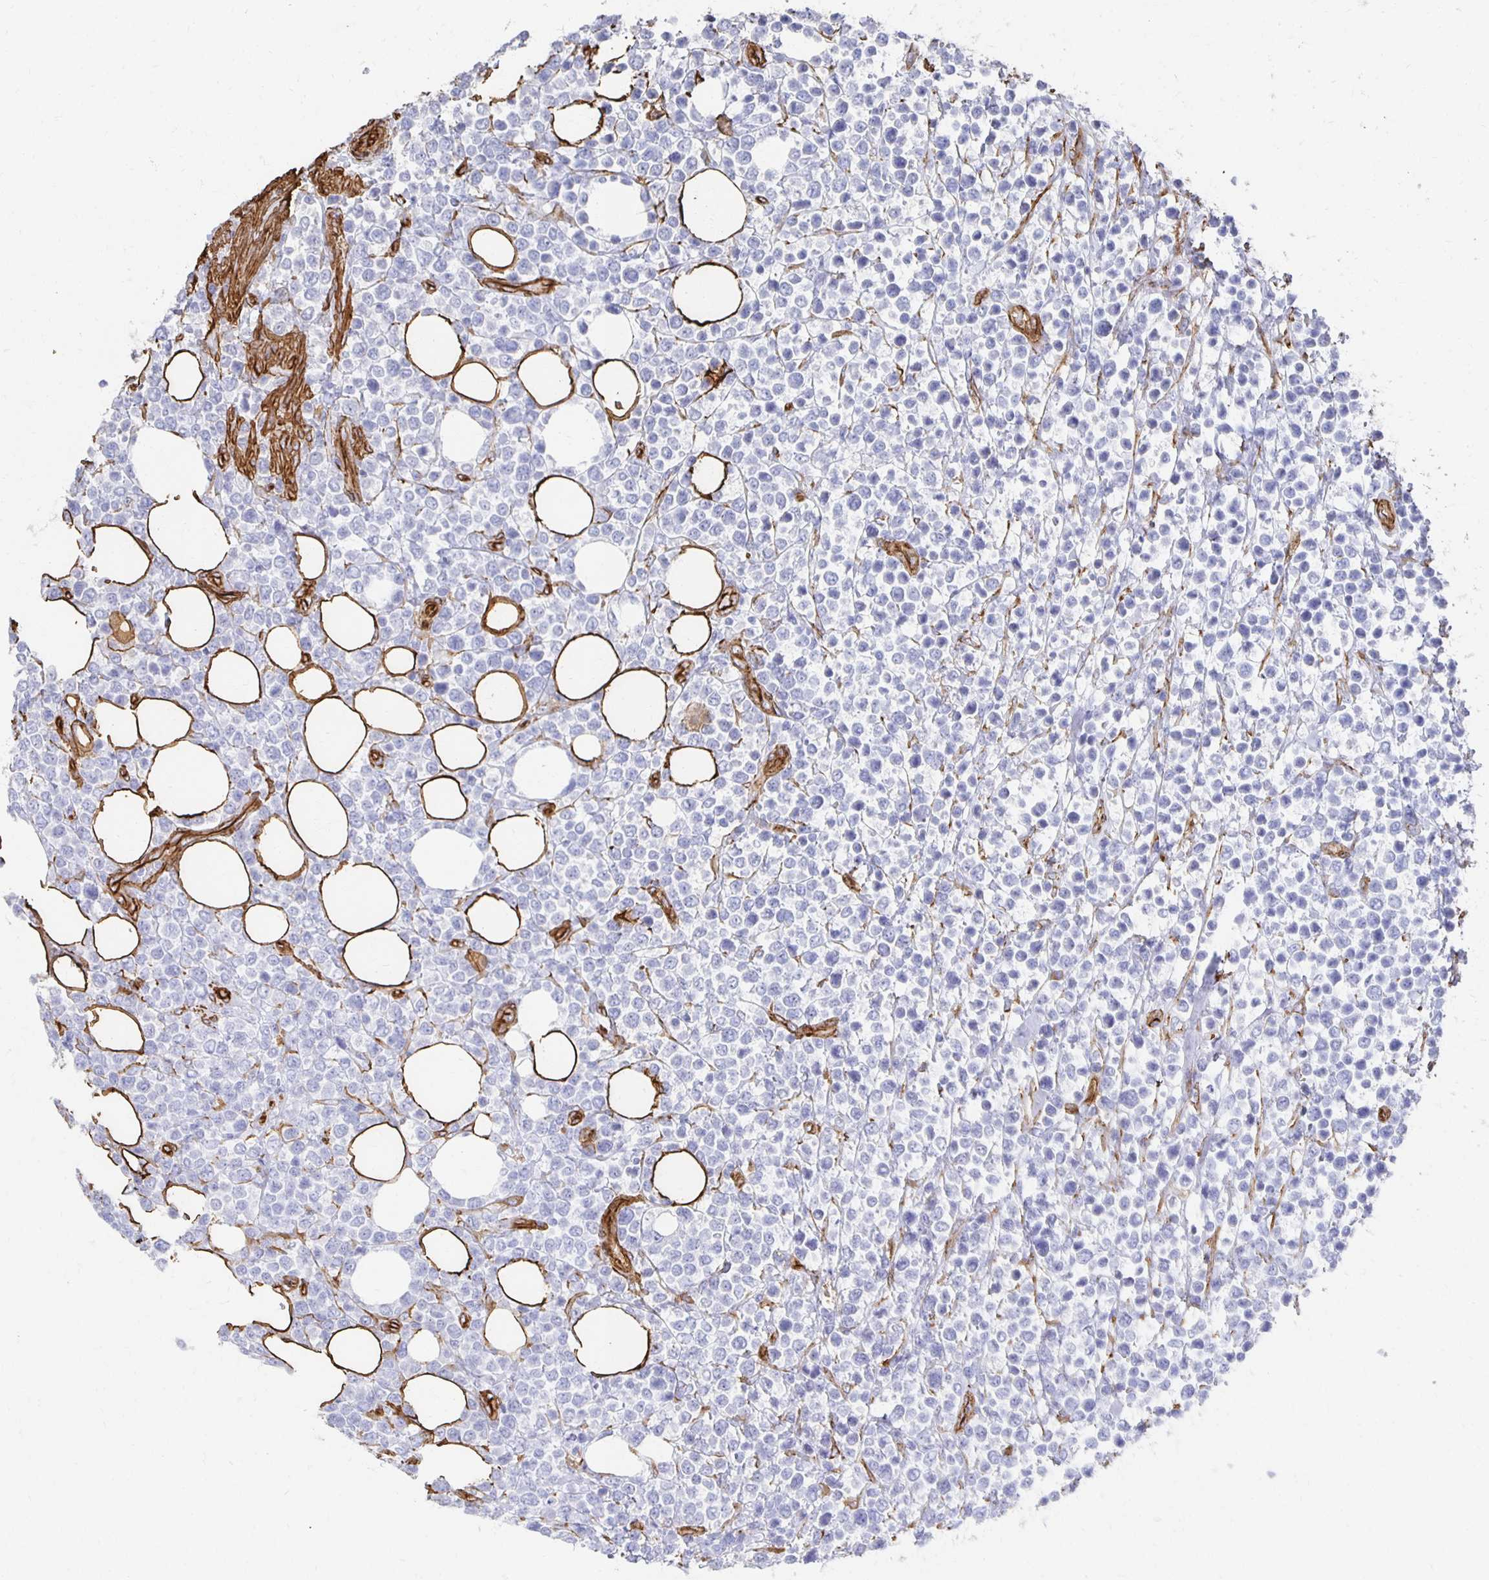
{"staining": {"intensity": "negative", "quantity": "none", "location": "none"}, "tissue": "lymphoma", "cell_type": "Tumor cells", "image_type": "cancer", "snomed": [{"axis": "morphology", "description": "Malignant lymphoma, non-Hodgkin's type, High grade"}, {"axis": "topography", "description": "Soft tissue"}], "caption": "Malignant lymphoma, non-Hodgkin's type (high-grade) stained for a protein using immunohistochemistry (IHC) reveals no positivity tumor cells.", "gene": "VIPR2", "patient": {"sex": "female", "age": 56}}